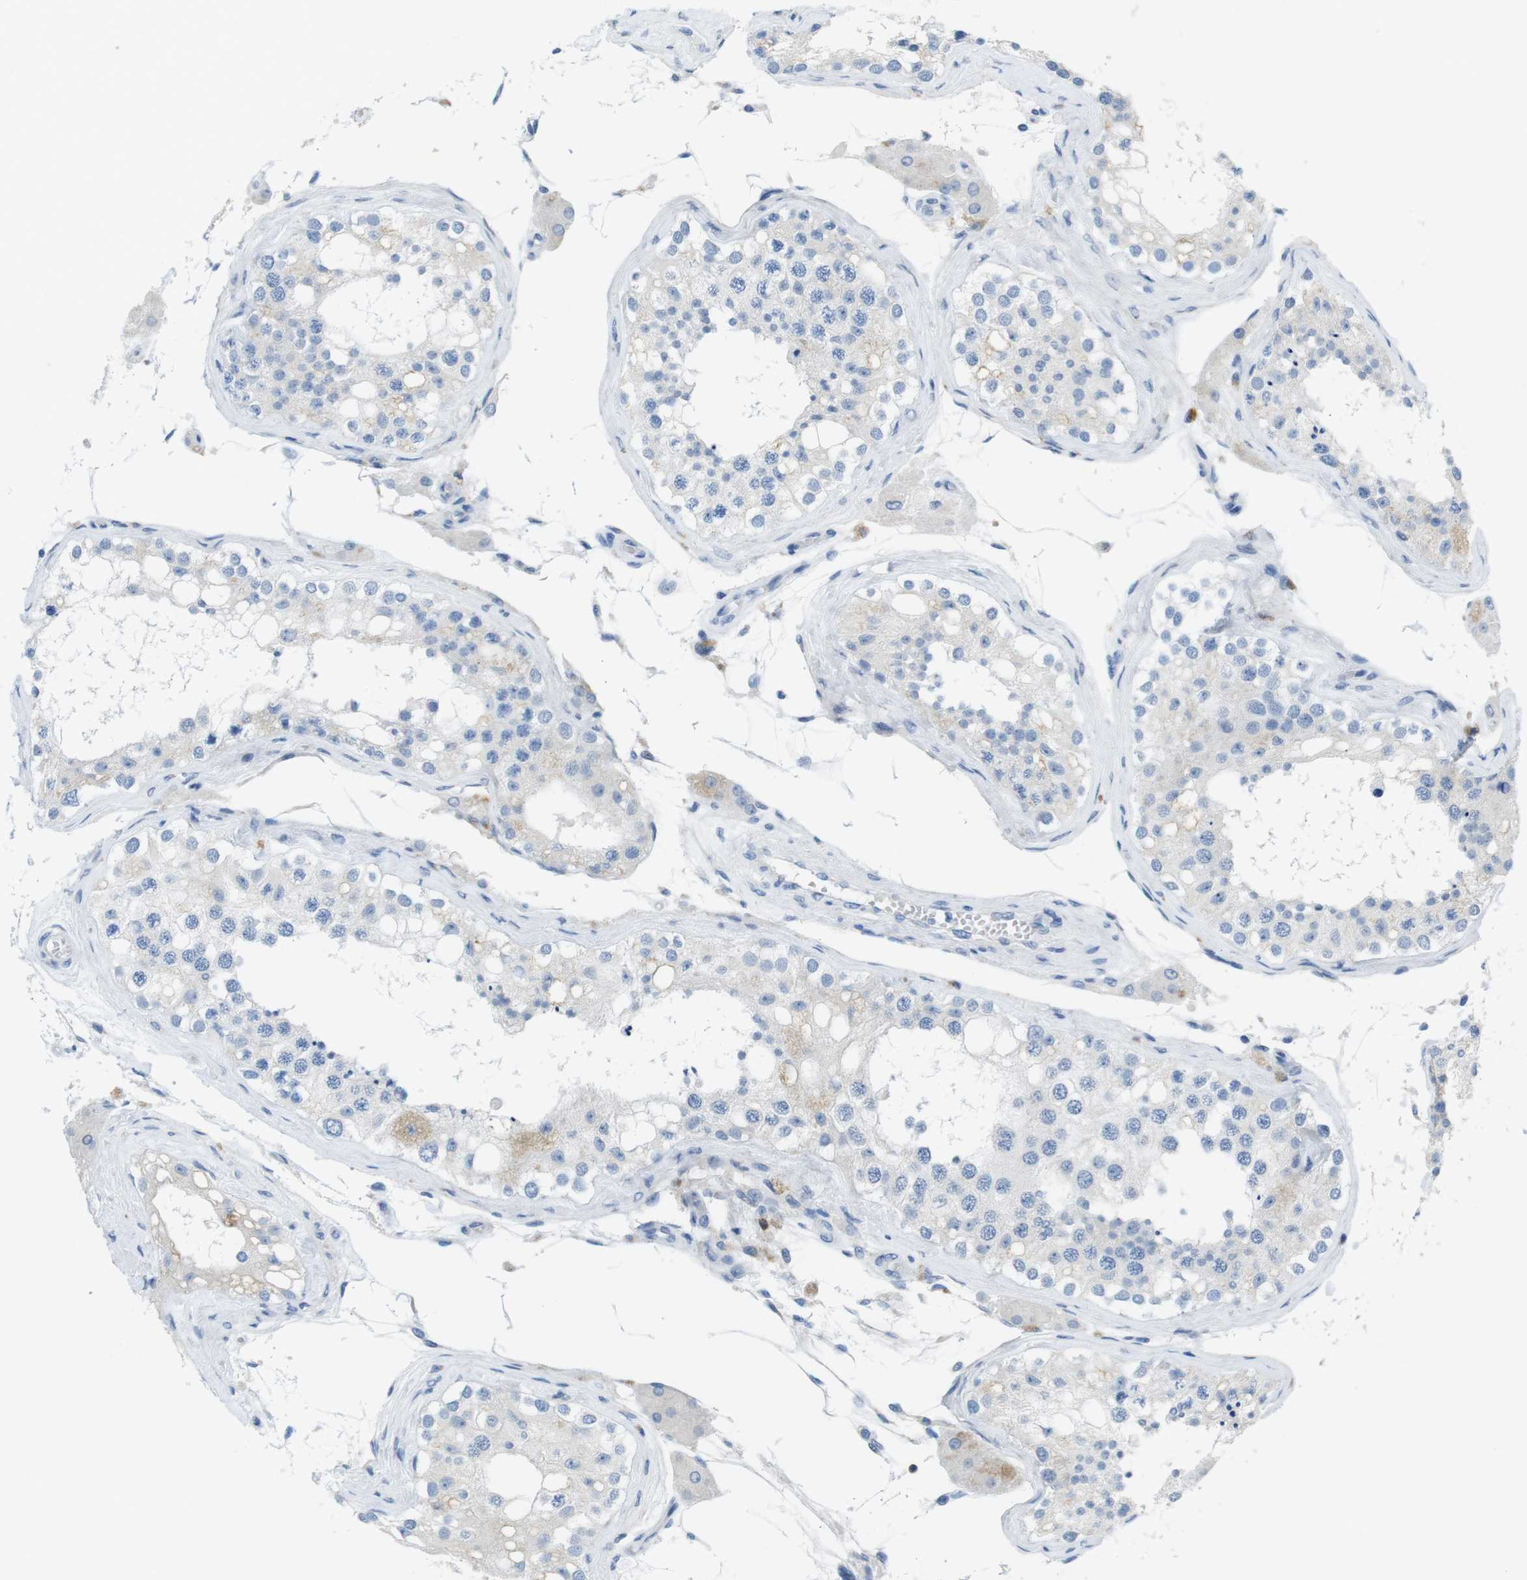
{"staining": {"intensity": "weak", "quantity": "<25%", "location": "cytoplasmic/membranous"}, "tissue": "testis", "cell_type": "Cells in seminiferous ducts", "image_type": "normal", "snomed": [{"axis": "morphology", "description": "Normal tissue, NOS"}, {"axis": "topography", "description": "Testis"}], "caption": "Micrograph shows no significant protein positivity in cells in seminiferous ducts of benign testis.", "gene": "CD5", "patient": {"sex": "male", "age": 68}}